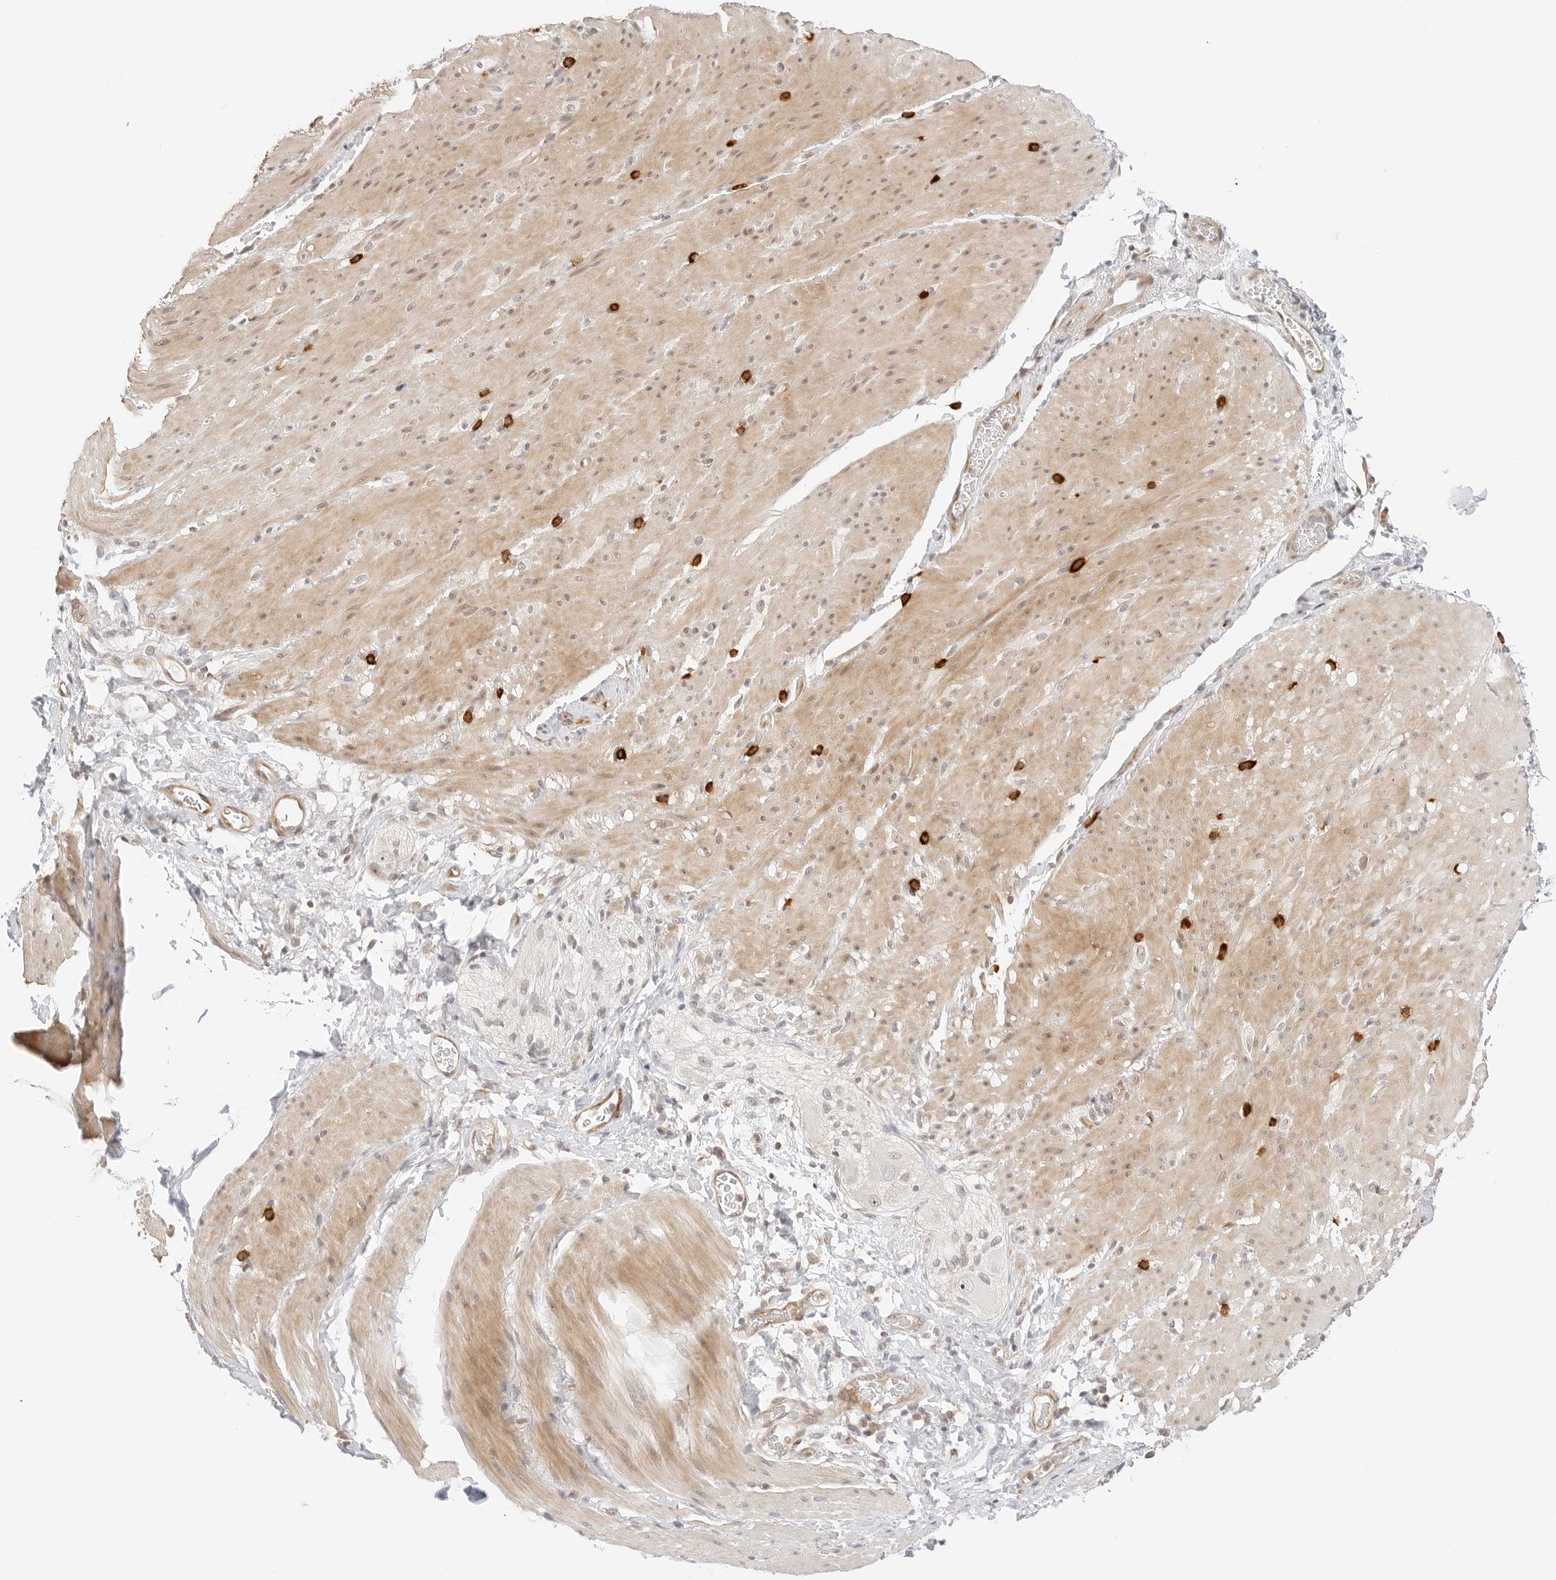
{"staining": {"intensity": "weak", "quantity": "25%-75%", "location": "cytoplasmic/membranous"}, "tissue": "smooth muscle", "cell_type": "Smooth muscle cells", "image_type": "normal", "snomed": [{"axis": "morphology", "description": "Normal tissue, NOS"}, {"axis": "topography", "description": "Smooth muscle"}, {"axis": "topography", "description": "Small intestine"}], "caption": "Protein expression analysis of unremarkable smooth muscle reveals weak cytoplasmic/membranous expression in about 25%-75% of smooth muscle cells. The protein of interest is stained brown, and the nuclei are stained in blue (DAB IHC with brightfield microscopy, high magnification).", "gene": "TEKT2", "patient": {"sex": "female", "age": 84}}